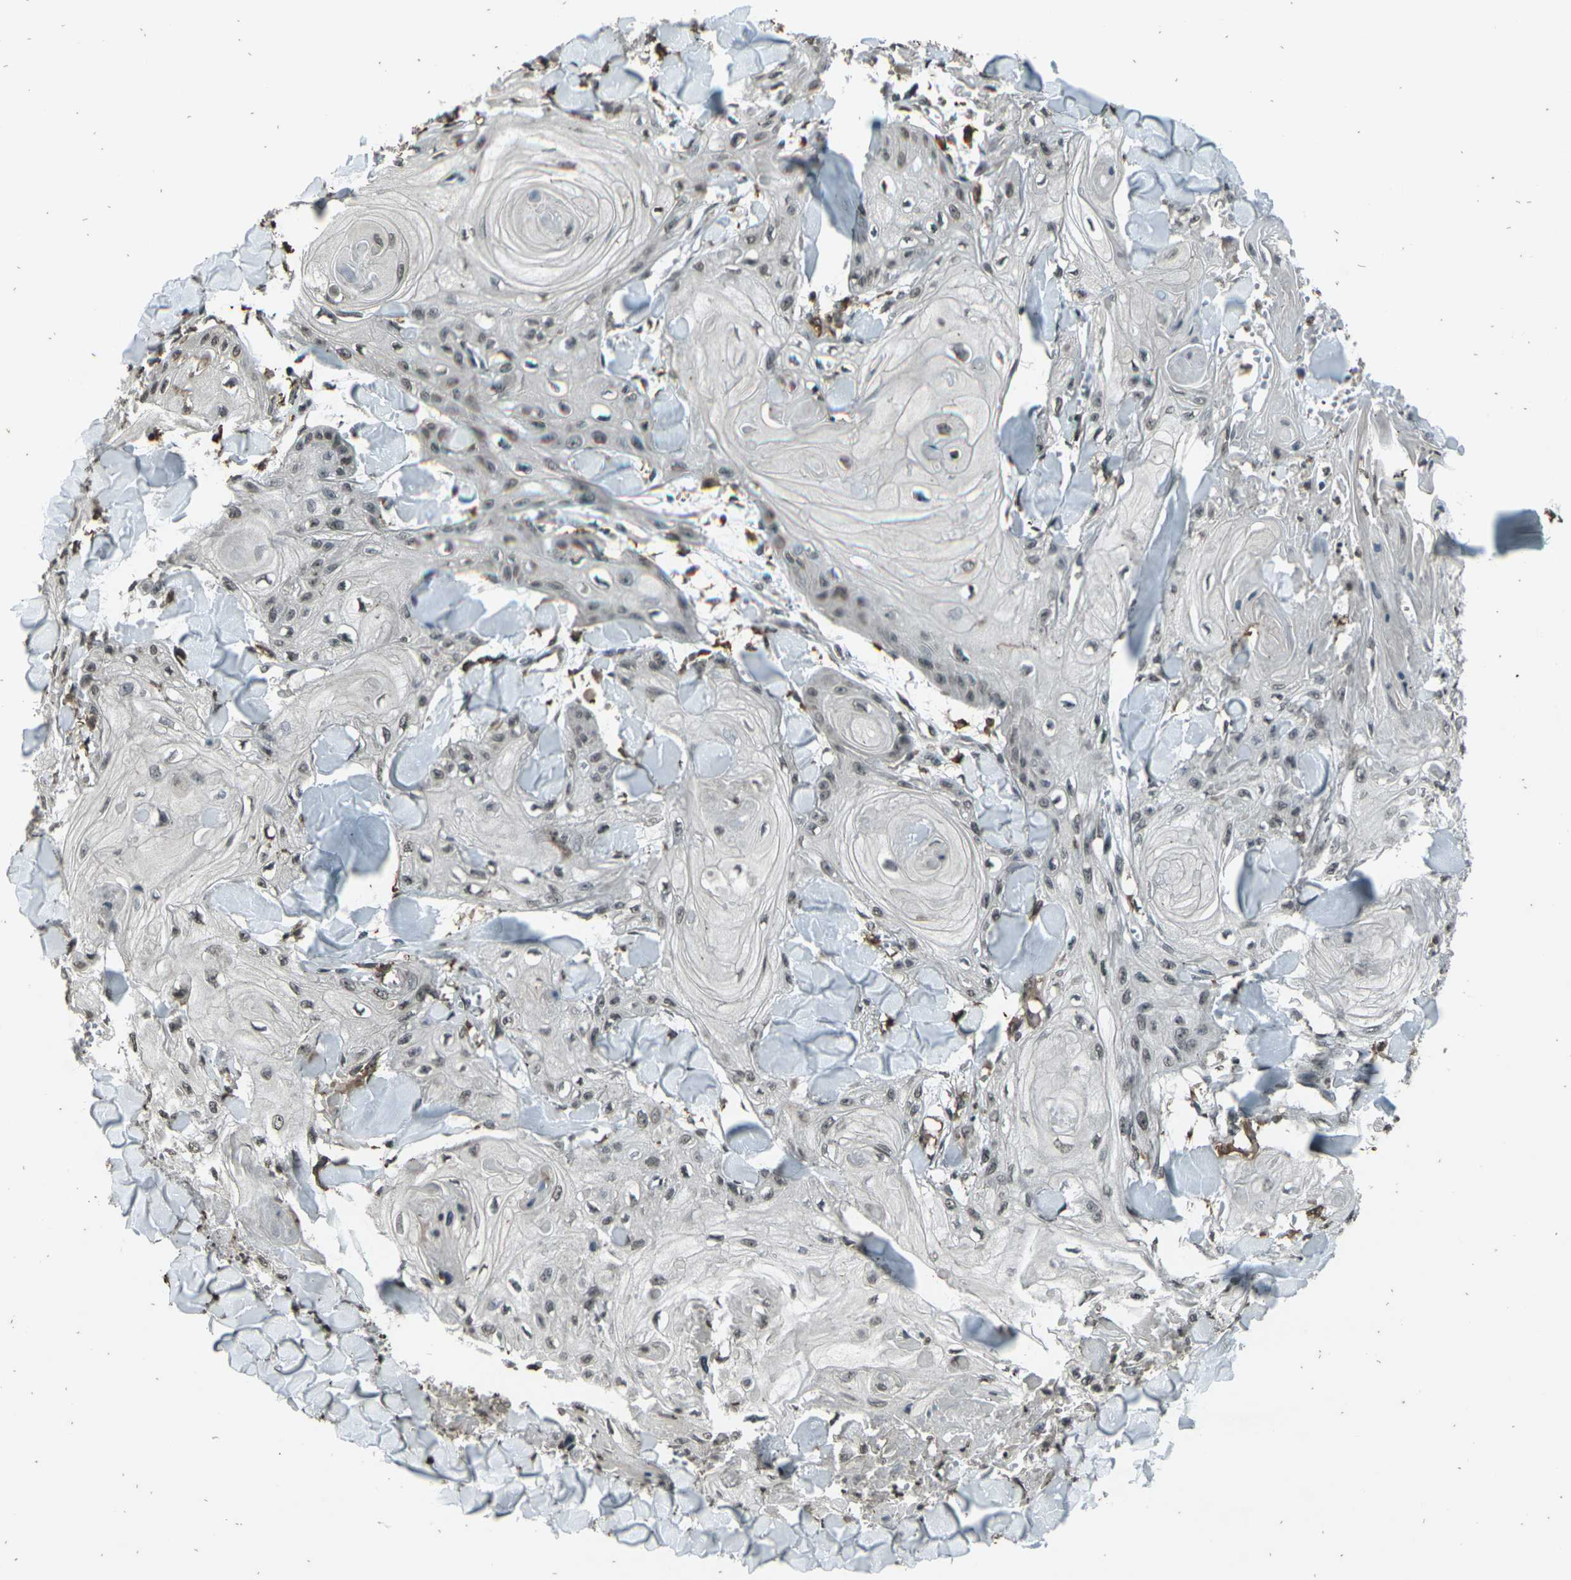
{"staining": {"intensity": "weak", "quantity": "25%-75%", "location": "nuclear"}, "tissue": "skin cancer", "cell_type": "Tumor cells", "image_type": "cancer", "snomed": [{"axis": "morphology", "description": "Squamous cell carcinoma, NOS"}, {"axis": "topography", "description": "Skin"}], "caption": "This is a photomicrograph of IHC staining of squamous cell carcinoma (skin), which shows weak expression in the nuclear of tumor cells.", "gene": "PRPF8", "patient": {"sex": "male", "age": 74}}